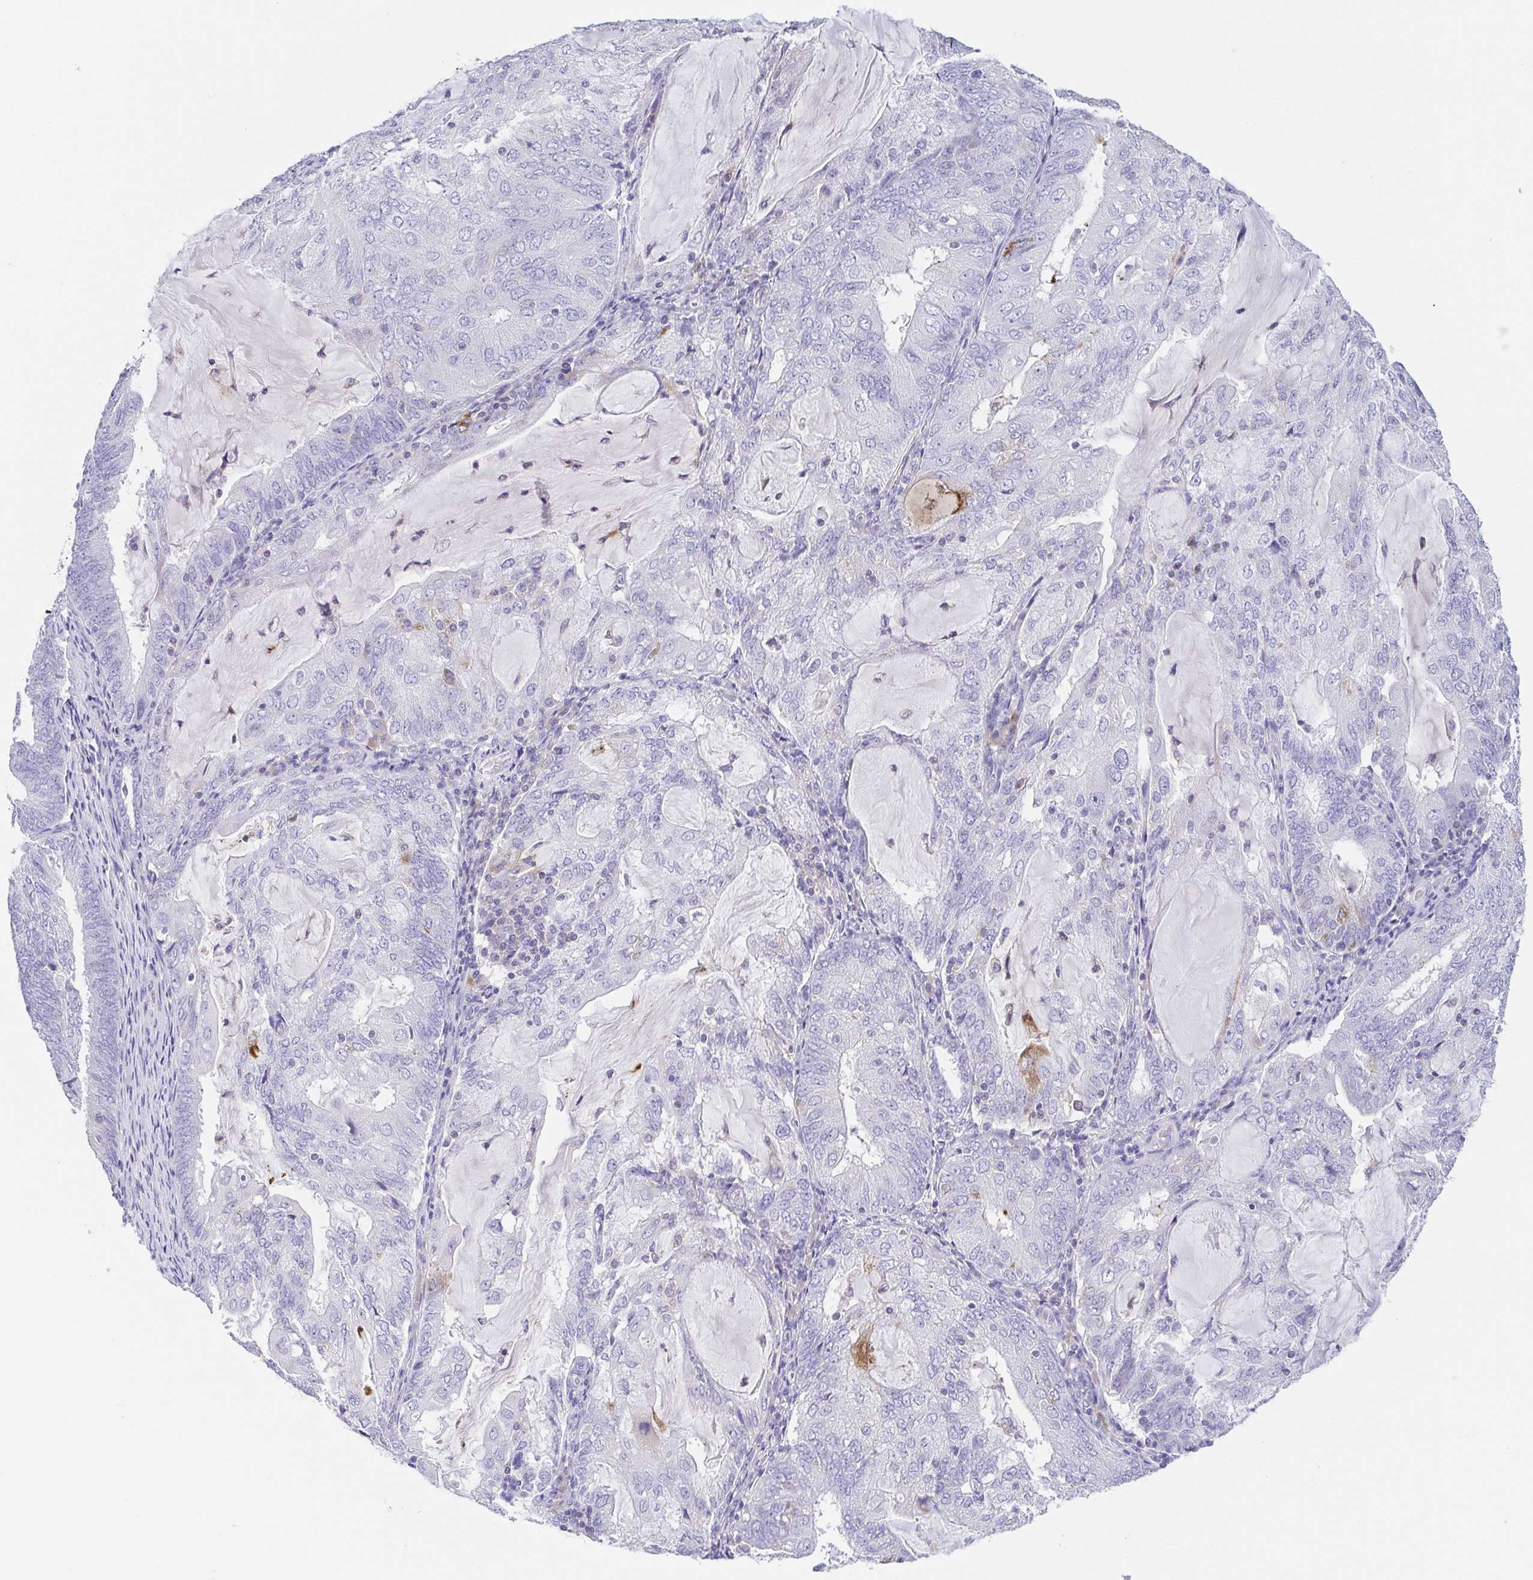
{"staining": {"intensity": "moderate", "quantity": "<25%", "location": "cytoplasmic/membranous"}, "tissue": "endometrial cancer", "cell_type": "Tumor cells", "image_type": "cancer", "snomed": [{"axis": "morphology", "description": "Adenocarcinoma, NOS"}, {"axis": "topography", "description": "Endometrium"}], "caption": "Immunohistochemical staining of human endometrial adenocarcinoma exhibits low levels of moderate cytoplasmic/membranous staining in approximately <25% of tumor cells. The staining was performed using DAB (3,3'-diaminobenzidine) to visualize the protein expression in brown, while the nuclei were stained in blue with hematoxylin (Magnification: 20x).", "gene": "ARPP21", "patient": {"sex": "female", "age": 81}}